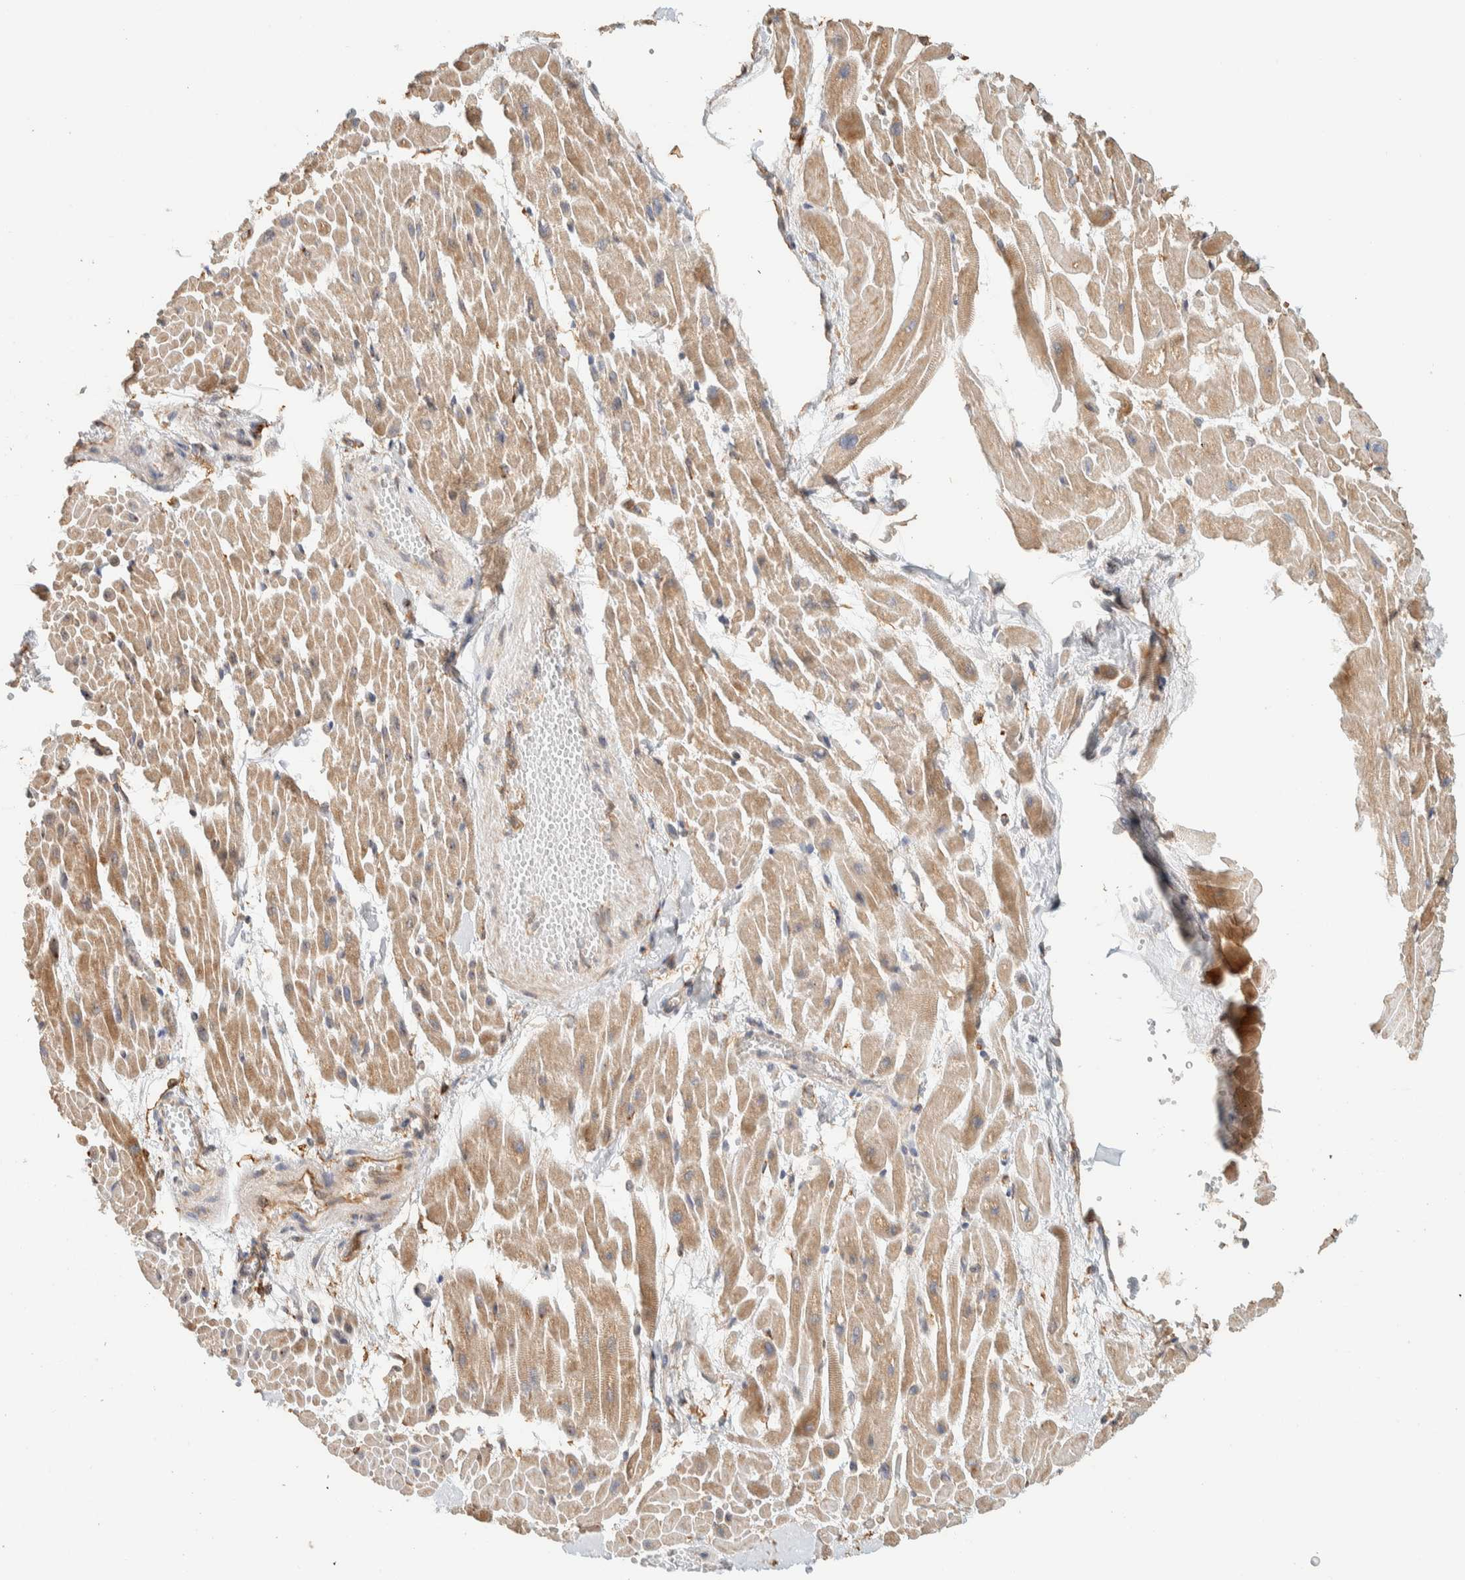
{"staining": {"intensity": "moderate", "quantity": ">75%", "location": "cytoplasmic/membranous"}, "tissue": "heart muscle", "cell_type": "Cardiomyocytes", "image_type": "normal", "snomed": [{"axis": "morphology", "description": "Normal tissue, NOS"}, {"axis": "topography", "description": "Heart"}], "caption": "Cardiomyocytes reveal medium levels of moderate cytoplasmic/membranous positivity in approximately >75% of cells in normal human heart muscle.", "gene": "KIF9", "patient": {"sex": "male", "age": 45}}